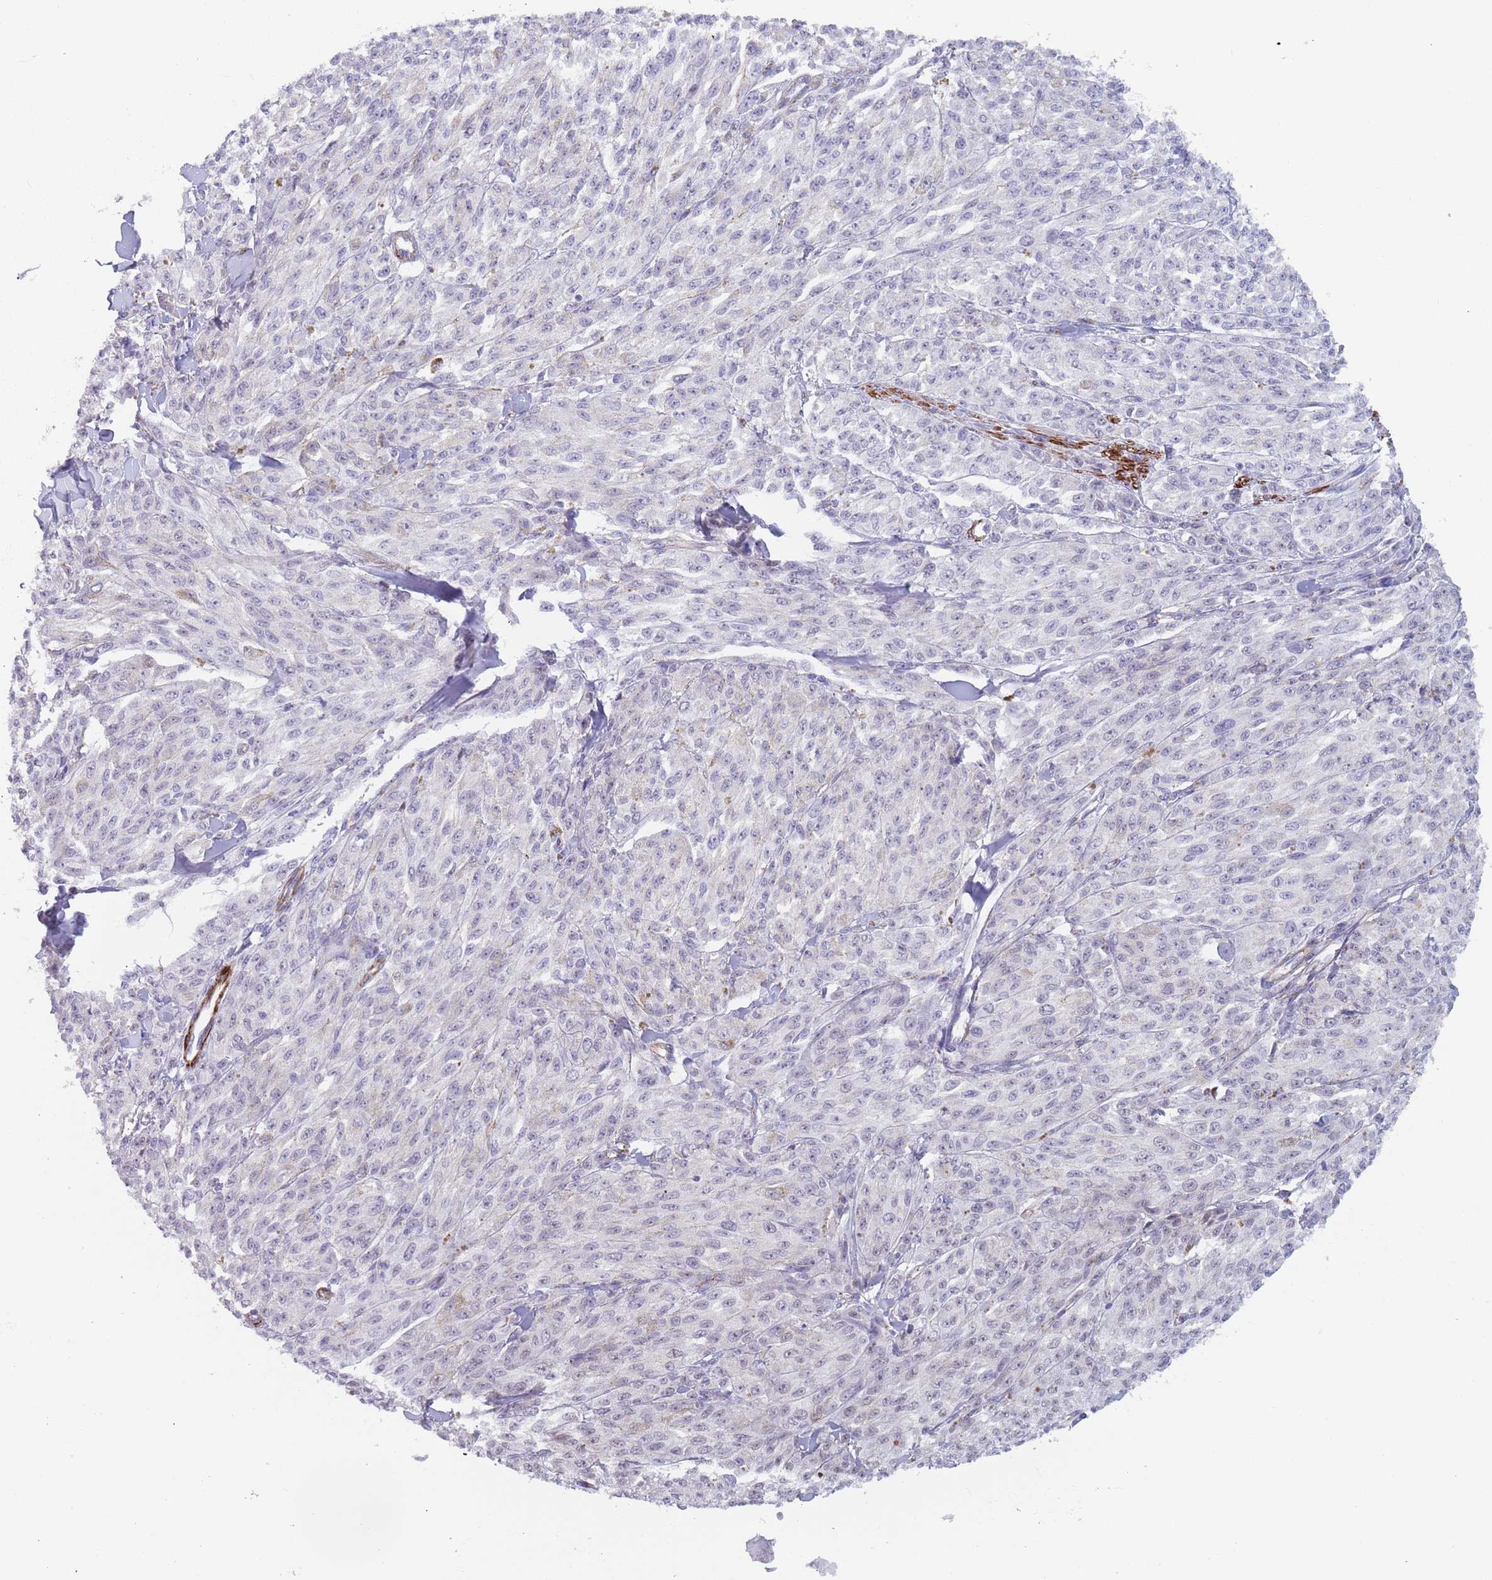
{"staining": {"intensity": "weak", "quantity": "25%-75%", "location": "nuclear"}, "tissue": "melanoma", "cell_type": "Tumor cells", "image_type": "cancer", "snomed": [{"axis": "morphology", "description": "Malignant melanoma, NOS"}, {"axis": "topography", "description": "Skin"}], "caption": "IHC staining of malignant melanoma, which demonstrates low levels of weak nuclear positivity in about 25%-75% of tumor cells indicating weak nuclear protein staining. The staining was performed using DAB (brown) for protein detection and nuclei were counterstained in hematoxylin (blue).", "gene": "OR5A2", "patient": {"sex": "female", "age": 52}}